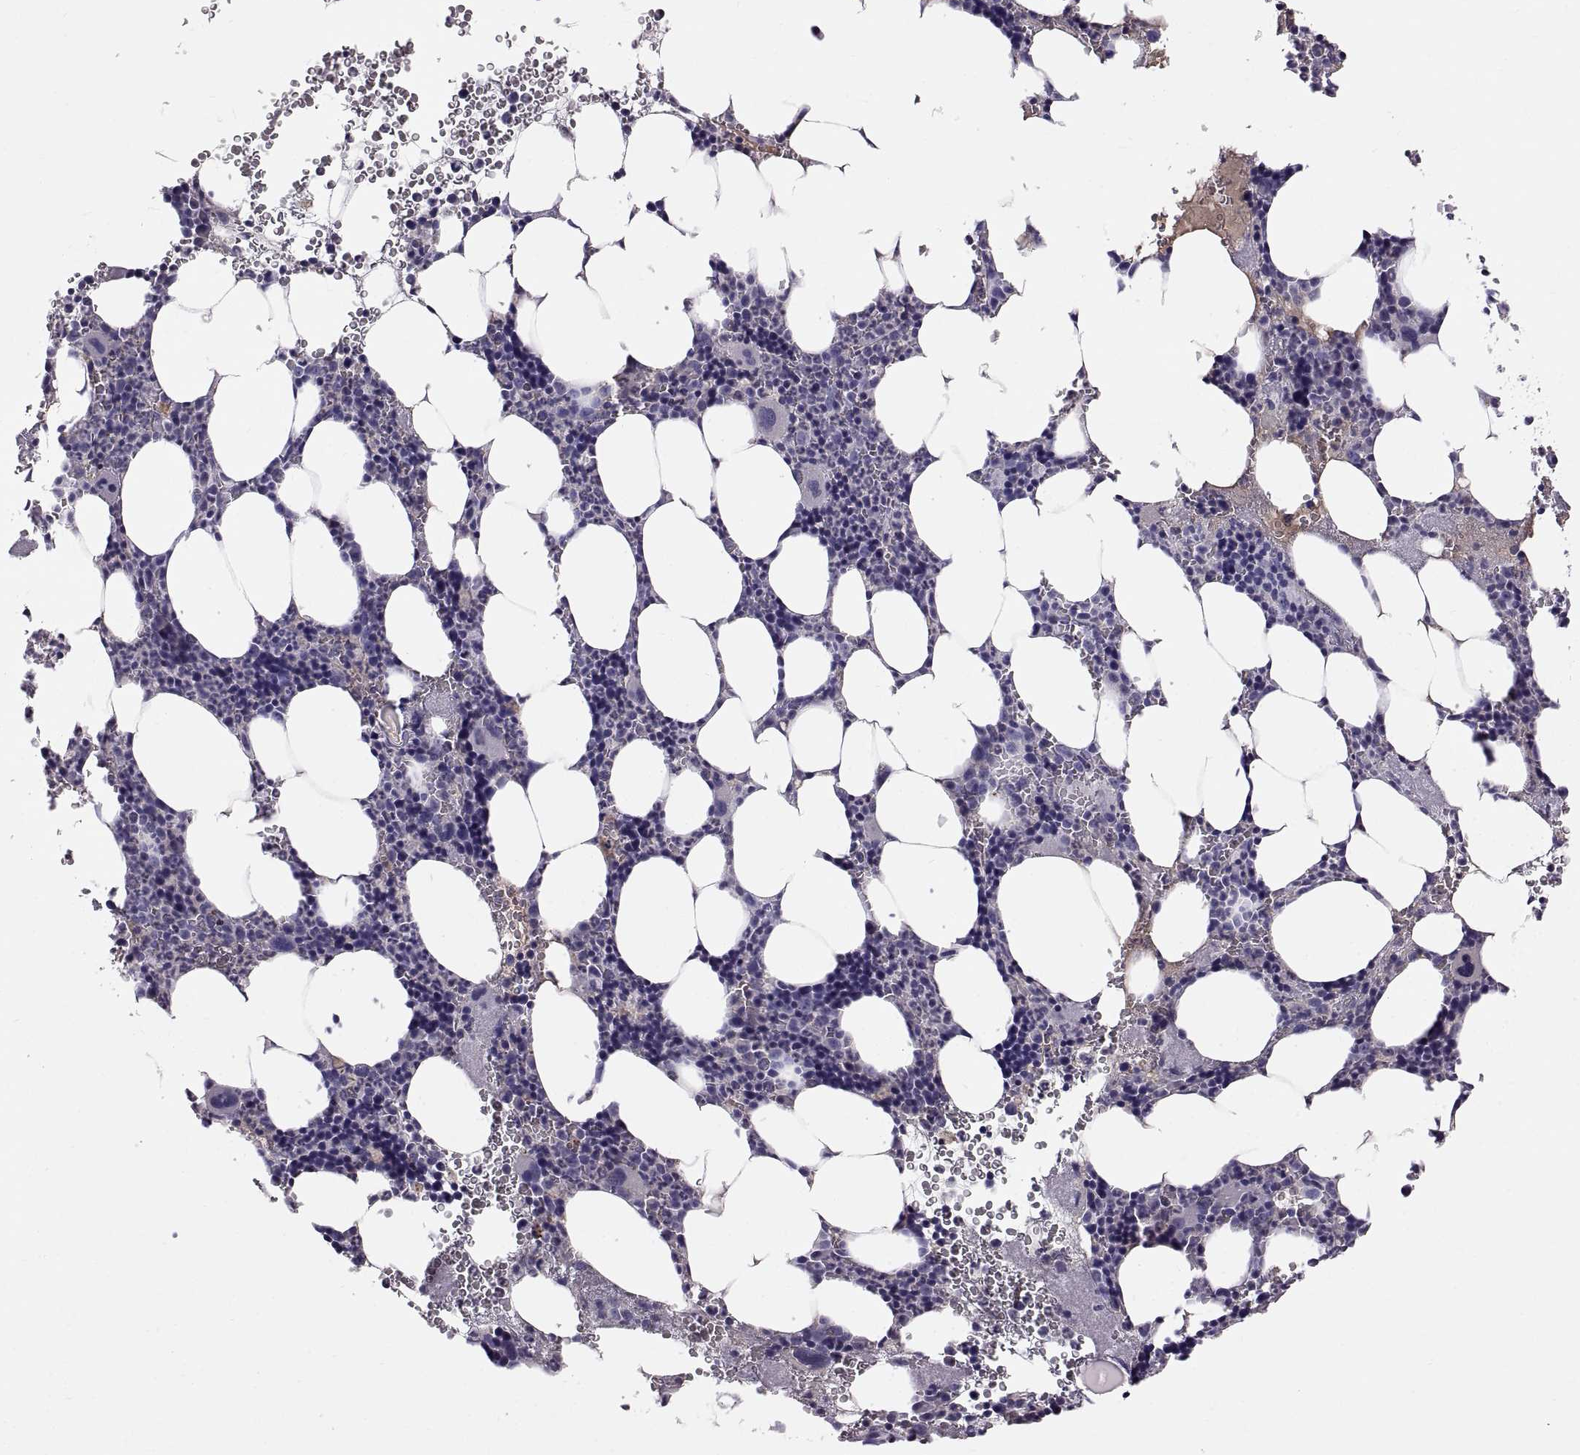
{"staining": {"intensity": "negative", "quantity": "none", "location": "none"}, "tissue": "bone marrow", "cell_type": "Hematopoietic cells", "image_type": "normal", "snomed": [{"axis": "morphology", "description": "Normal tissue, NOS"}, {"axis": "topography", "description": "Bone marrow"}], "caption": "Immunohistochemistry (IHC) of benign human bone marrow shows no positivity in hematopoietic cells. The staining was performed using DAB to visualize the protein expression in brown, while the nuclei were stained in blue with hematoxylin (Magnification: 20x).", "gene": "ADAM32", "patient": {"sex": "male", "age": 44}}